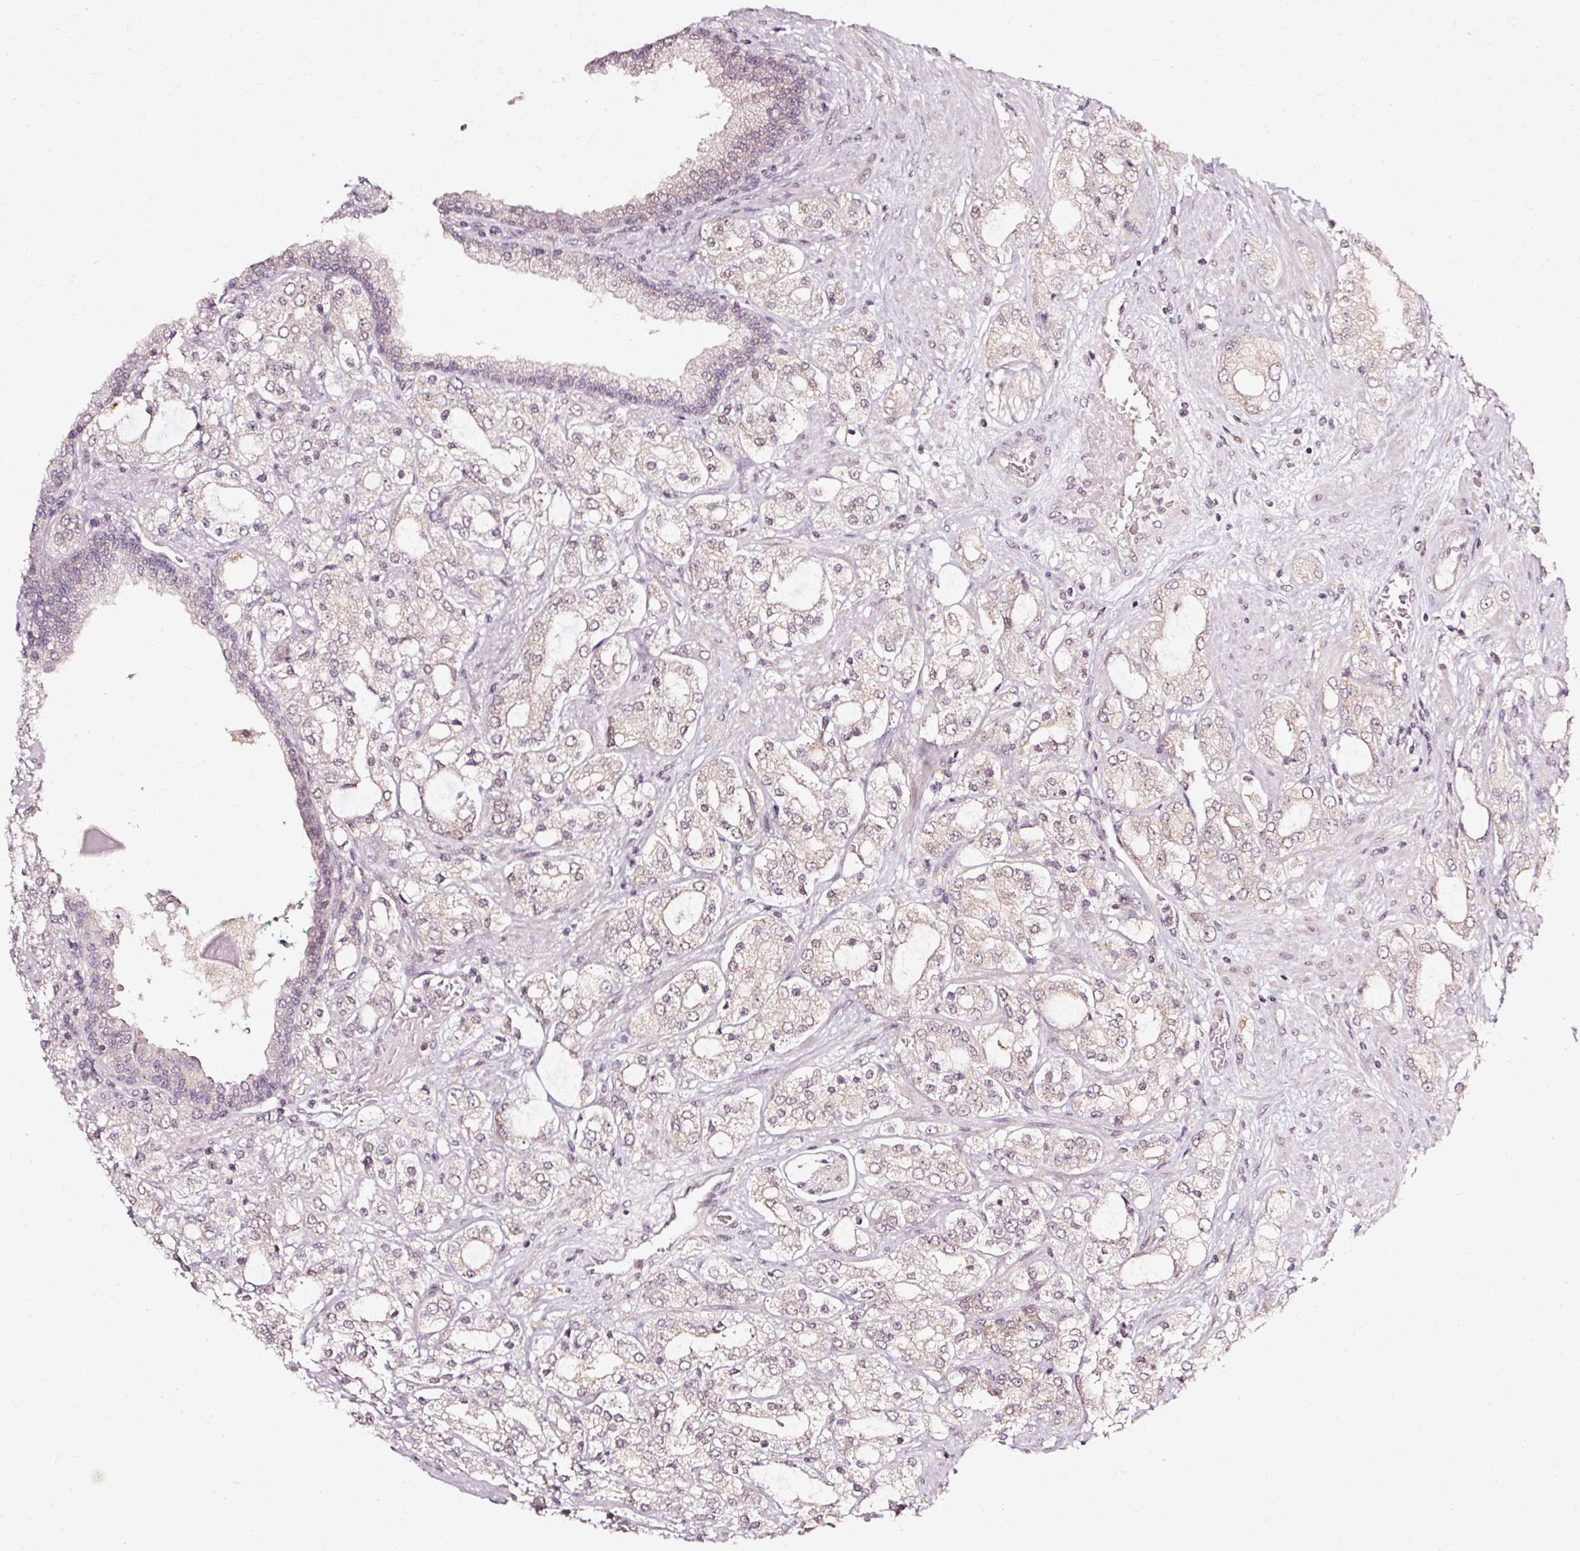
{"staining": {"intensity": "negative", "quantity": "none", "location": "none"}, "tissue": "prostate cancer", "cell_type": "Tumor cells", "image_type": "cancer", "snomed": [{"axis": "morphology", "description": "Adenocarcinoma, High grade"}, {"axis": "topography", "description": "Prostate"}], "caption": "DAB immunohistochemical staining of human prostate high-grade adenocarcinoma shows no significant positivity in tumor cells.", "gene": "RGPD5", "patient": {"sex": "male", "age": 64}}